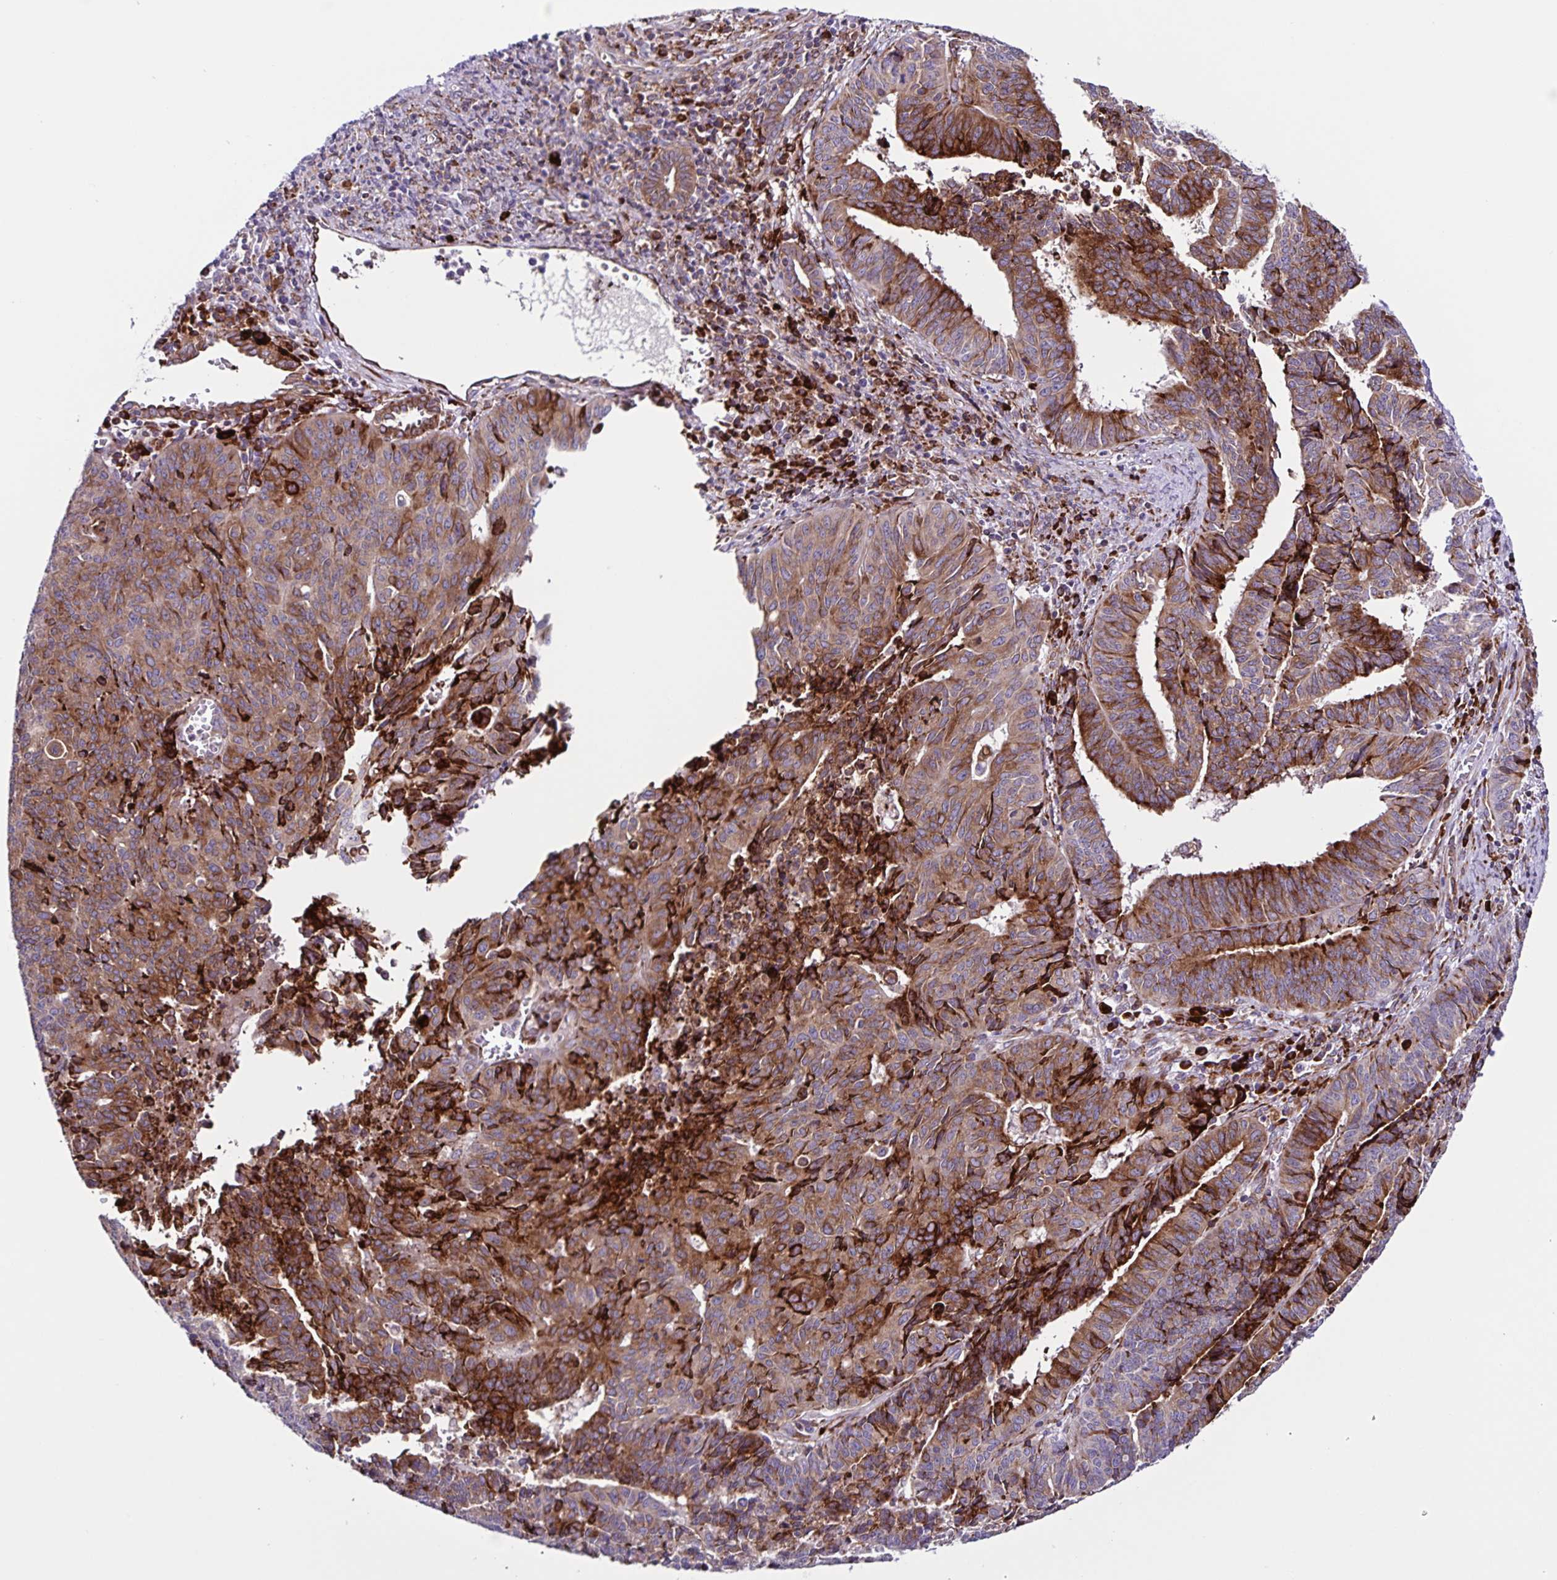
{"staining": {"intensity": "moderate", "quantity": ">75%", "location": "cytoplasmic/membranous"}, "tissue": "endometrial cancer", "cell_type": "Tumor cells", "image_type": "cancer", "snomed": [{"axis": "morphology", "description": "Adenocarcinoma, NOS"}, {"axis": "topography", "description": "Endometrium"}], "caption": "IHC (DAB (3,3'-diaminobenzidine)) staining of endometrial cancer shows moderate cytoplasmic/membranous protein positivity in about >75% of tumor cells. (DAB (3,3'-diaminobenzidine) = brown stain, brightfield microscopy at high magnification).", "gene": "OSBPL5", "patient": {"sex": "female", "age": 65}}